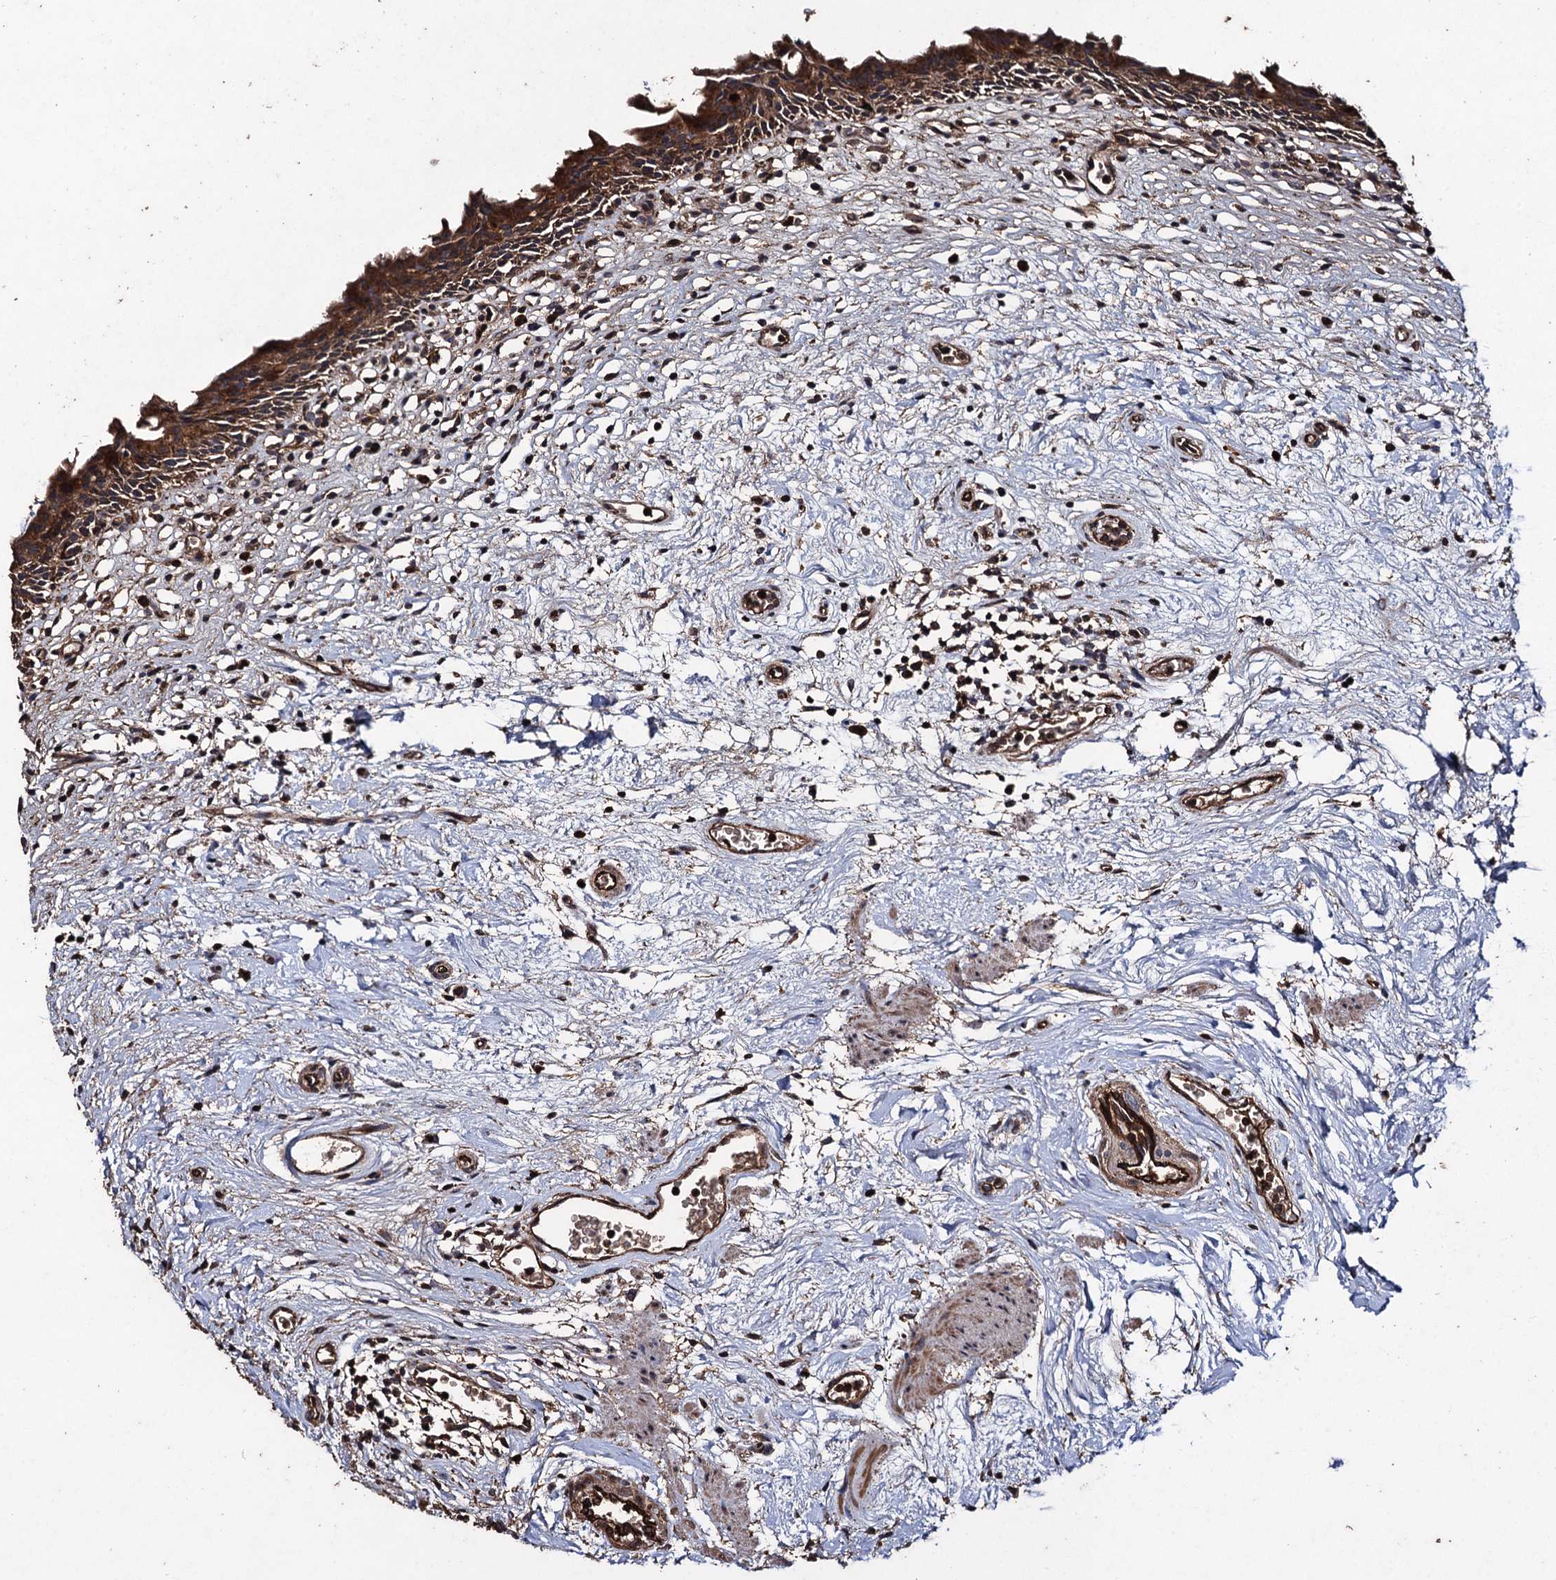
{"staining": {"intensity": "strong", "quantity": ">75%", "location": "cytoplasmic/membranous"}, "tissue": "urinary bladder", "cell_type": "Urothelial cells", "image_type": "normal", "snomed": [{"axis": "morphology", "description": "Normal tissue, NOS"}, {"axis": "morphology", "description": "Inflammation, NOS"}, {"axis": "topography", "description": "Urinary bladder"}], "caption": "Brown immunohistochemical staining in unremarkable human urinary bladder shows strong cytoplasmic/membranous expression in approximately >75% of urothelial cells. The staining was performed using DAB (3,3'-diaminobenzidine), with brown indicating positive protein expression. Nuclei are stained blue with hematoxylin.", "gene": "TXNDC11", "patient": {"sex": "male", "age": 63}}